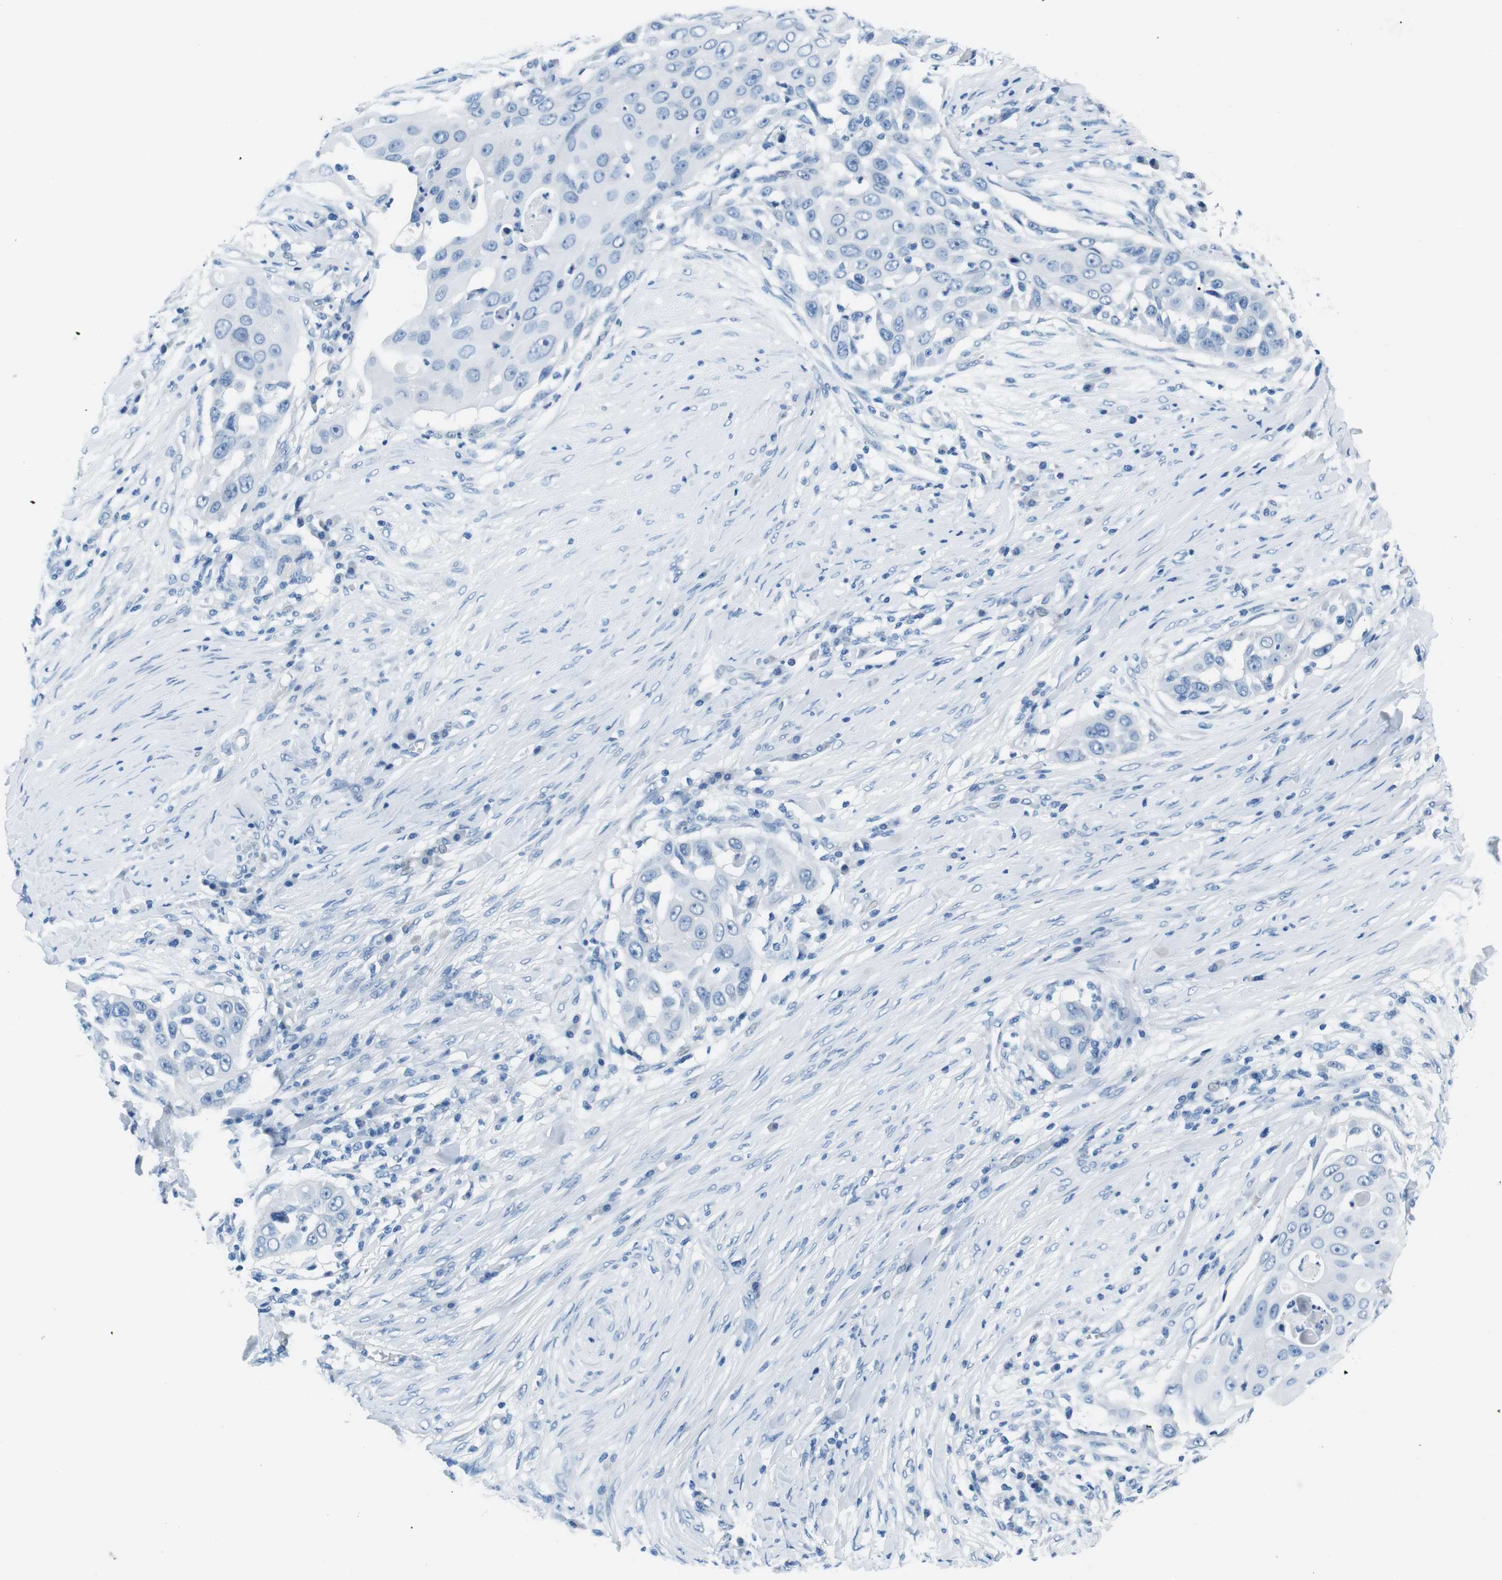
{"staining": {"intensity": "negative", "quantity": "none", "location": "none"}, "tissue": "skin cancer", "cell_type": "Tumor cells", "image_type": "cancer", "snomed": [{"axis": "morphology", "description": "Squamous cell carcinoma, NOS"}, {"axis": "topography", "description": "Skin"}], "caption": "Micrograph shows no significant protein staining in tumor cells of skin squamous cell carcinoma. (DAB (3,3'-diaminobenzidine) immunohistochemistry (IHC) with hematoxylin counter stain).", "gene": "MUC2", "patient": {"sex": "female", "age": 44}}